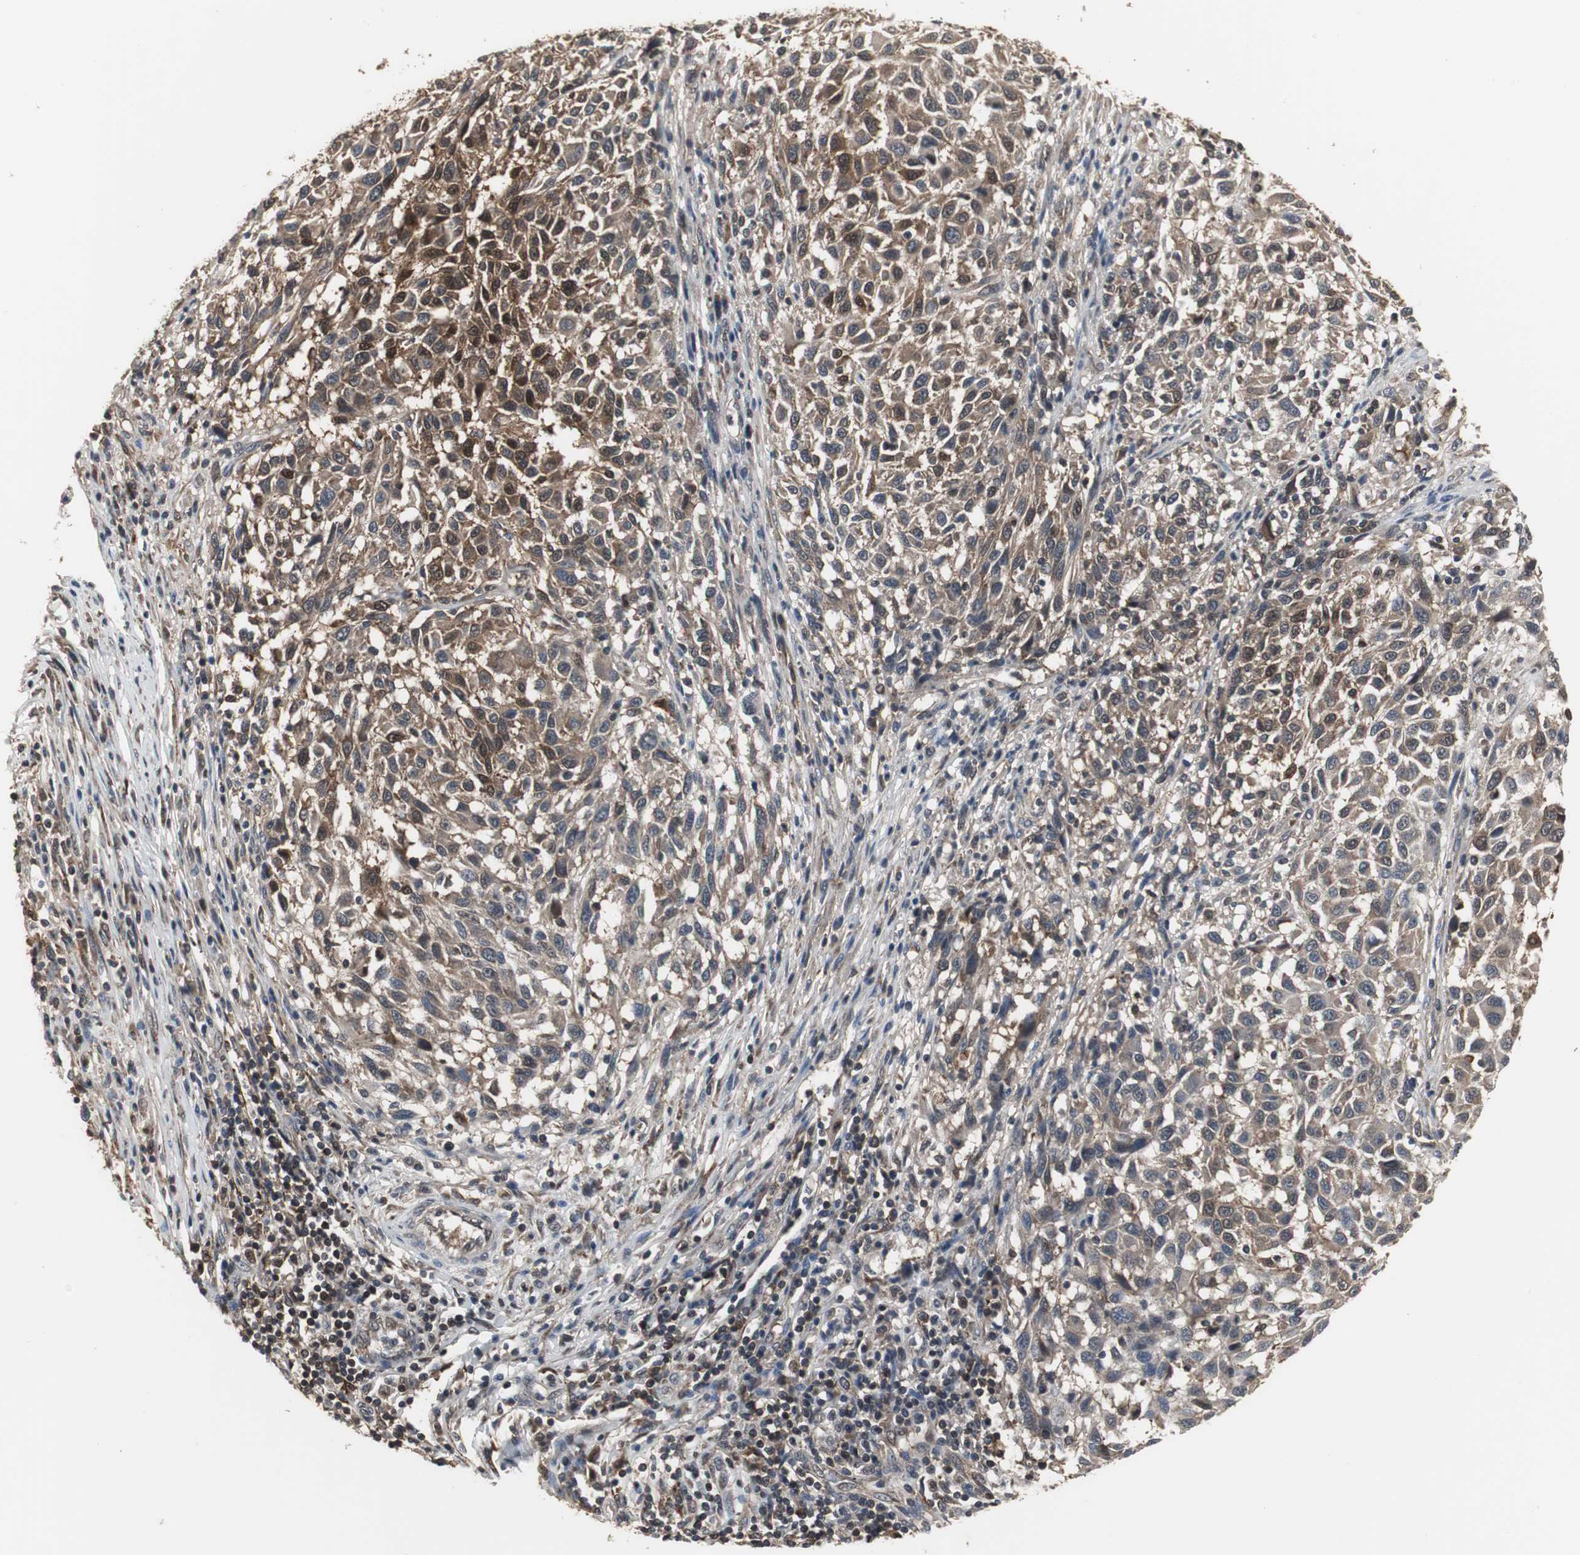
{"staining": {"intensity": "strong", "quantity": "25%-75%", "location": "cytoplasmic/membranous"}, "tissue": "melanoma", "cell_type": "Tumor cells", "image_type": "cancer", "snomed": [{"axis": "morphology", "description": "Malignant melanoma, Metastatic site"}, {"axis": "topography", "description": "Lymph node"}], "caption": "Malignant melanoma (metastatic site) was stained to show a protein in brown. There is high levels of strong cytoplasmic/membranous positivity in about 25%-75% of tumor cells.", "gene": "ZSCAN22", "patient": {"sex": "male", "age": 61}}